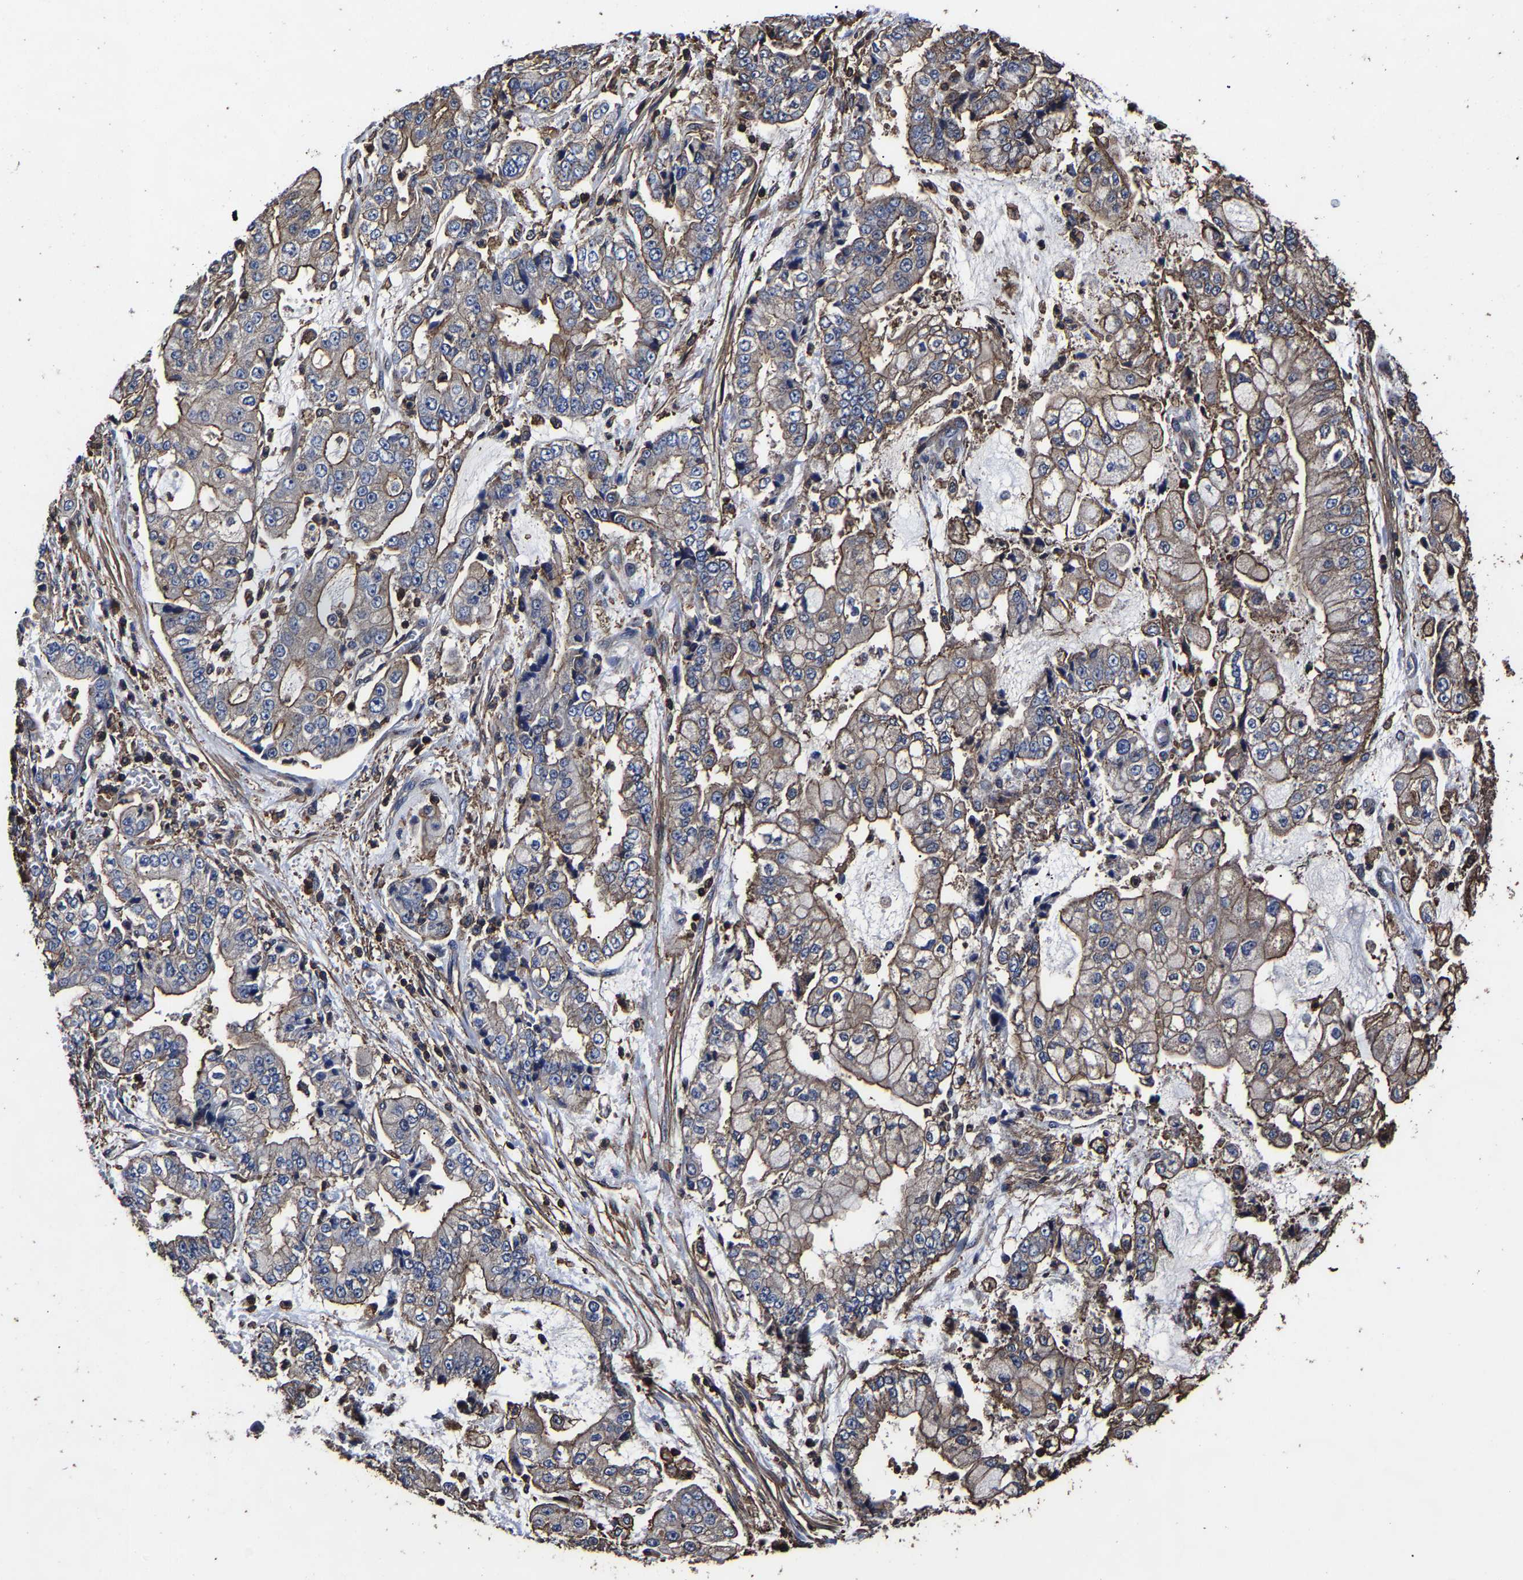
{"staining": {"intensity": "moderate", "quantity": ">75%", "location": "cytoplasmic/membranous"}, "tissue": "stomach cancer", "cell_type": "Tumor cells", "image_type": "cancer", "snomed": [{"axis": "morphology", "description": "Adenocarcinoma, NOS"}, {"axis": "topography", "description": "Stomach"}], "caption": "Adenocarcinoma (stomach) stained with a brown dye demonstrates moderate cytoplasmic/membranous positive positivity in about >75% of tumor cells.", "gene": "SSH3", "patient": {"sex": "male", "age": 76}}